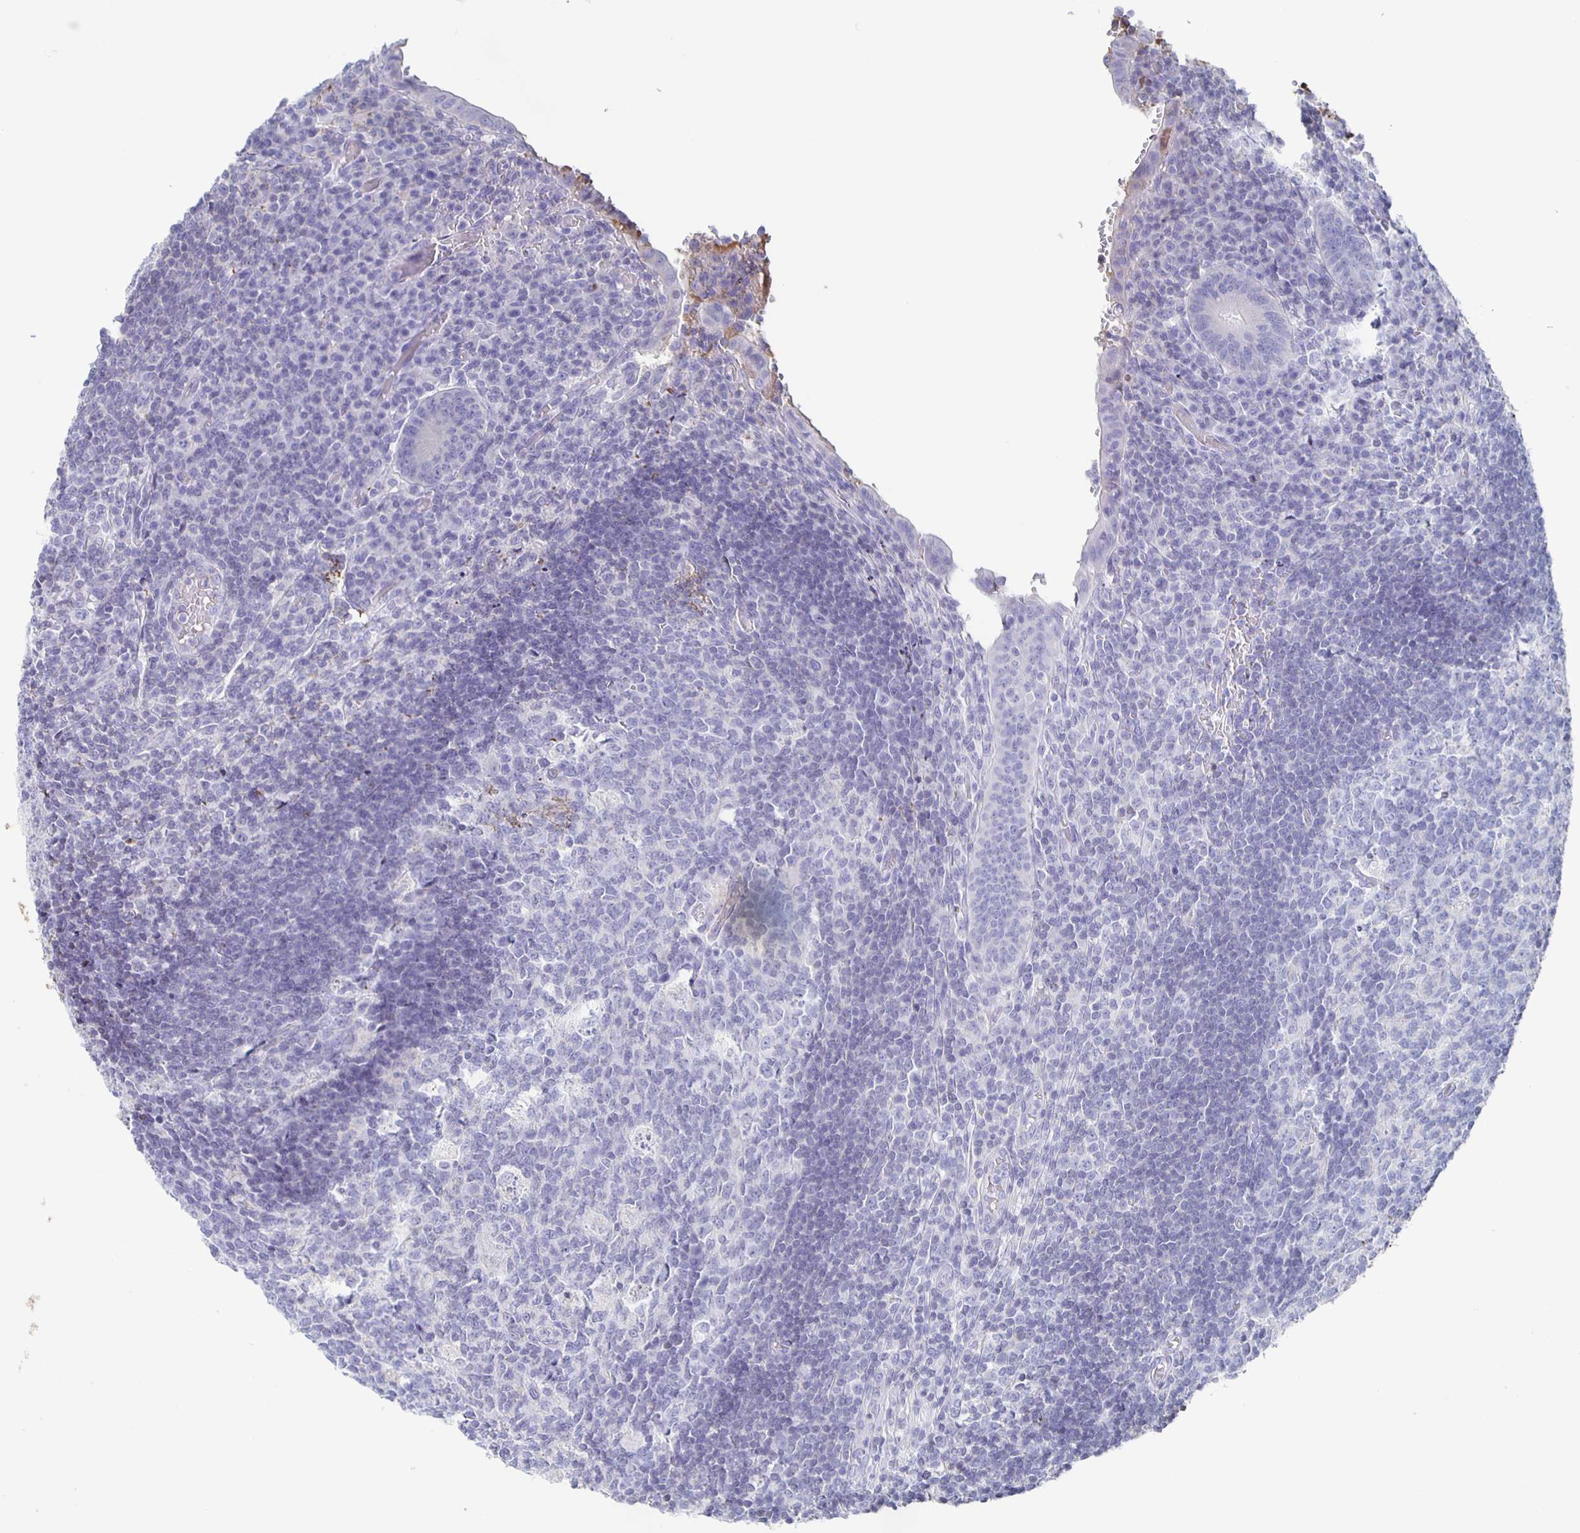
{"staining": {"intensity": "negative", "quantity": "none", "location": "none"}, "tissue": "appendix", "cell_type": "Glandular cells", "image_type": "normal", "snomed": [{"axis": "morphology", "description": "Normal tissue, NOS"}, {"axis": "topography", "description": "Appendix"}], "caption": "Protein analysis of benign appendix shows no significant expression in glandular cells. (Brightfield microscopy of DAB immunohistochemistry (IHC) at high magnification).", "gene": "FGA", "patient": {"sex": "male", "age": 18}}